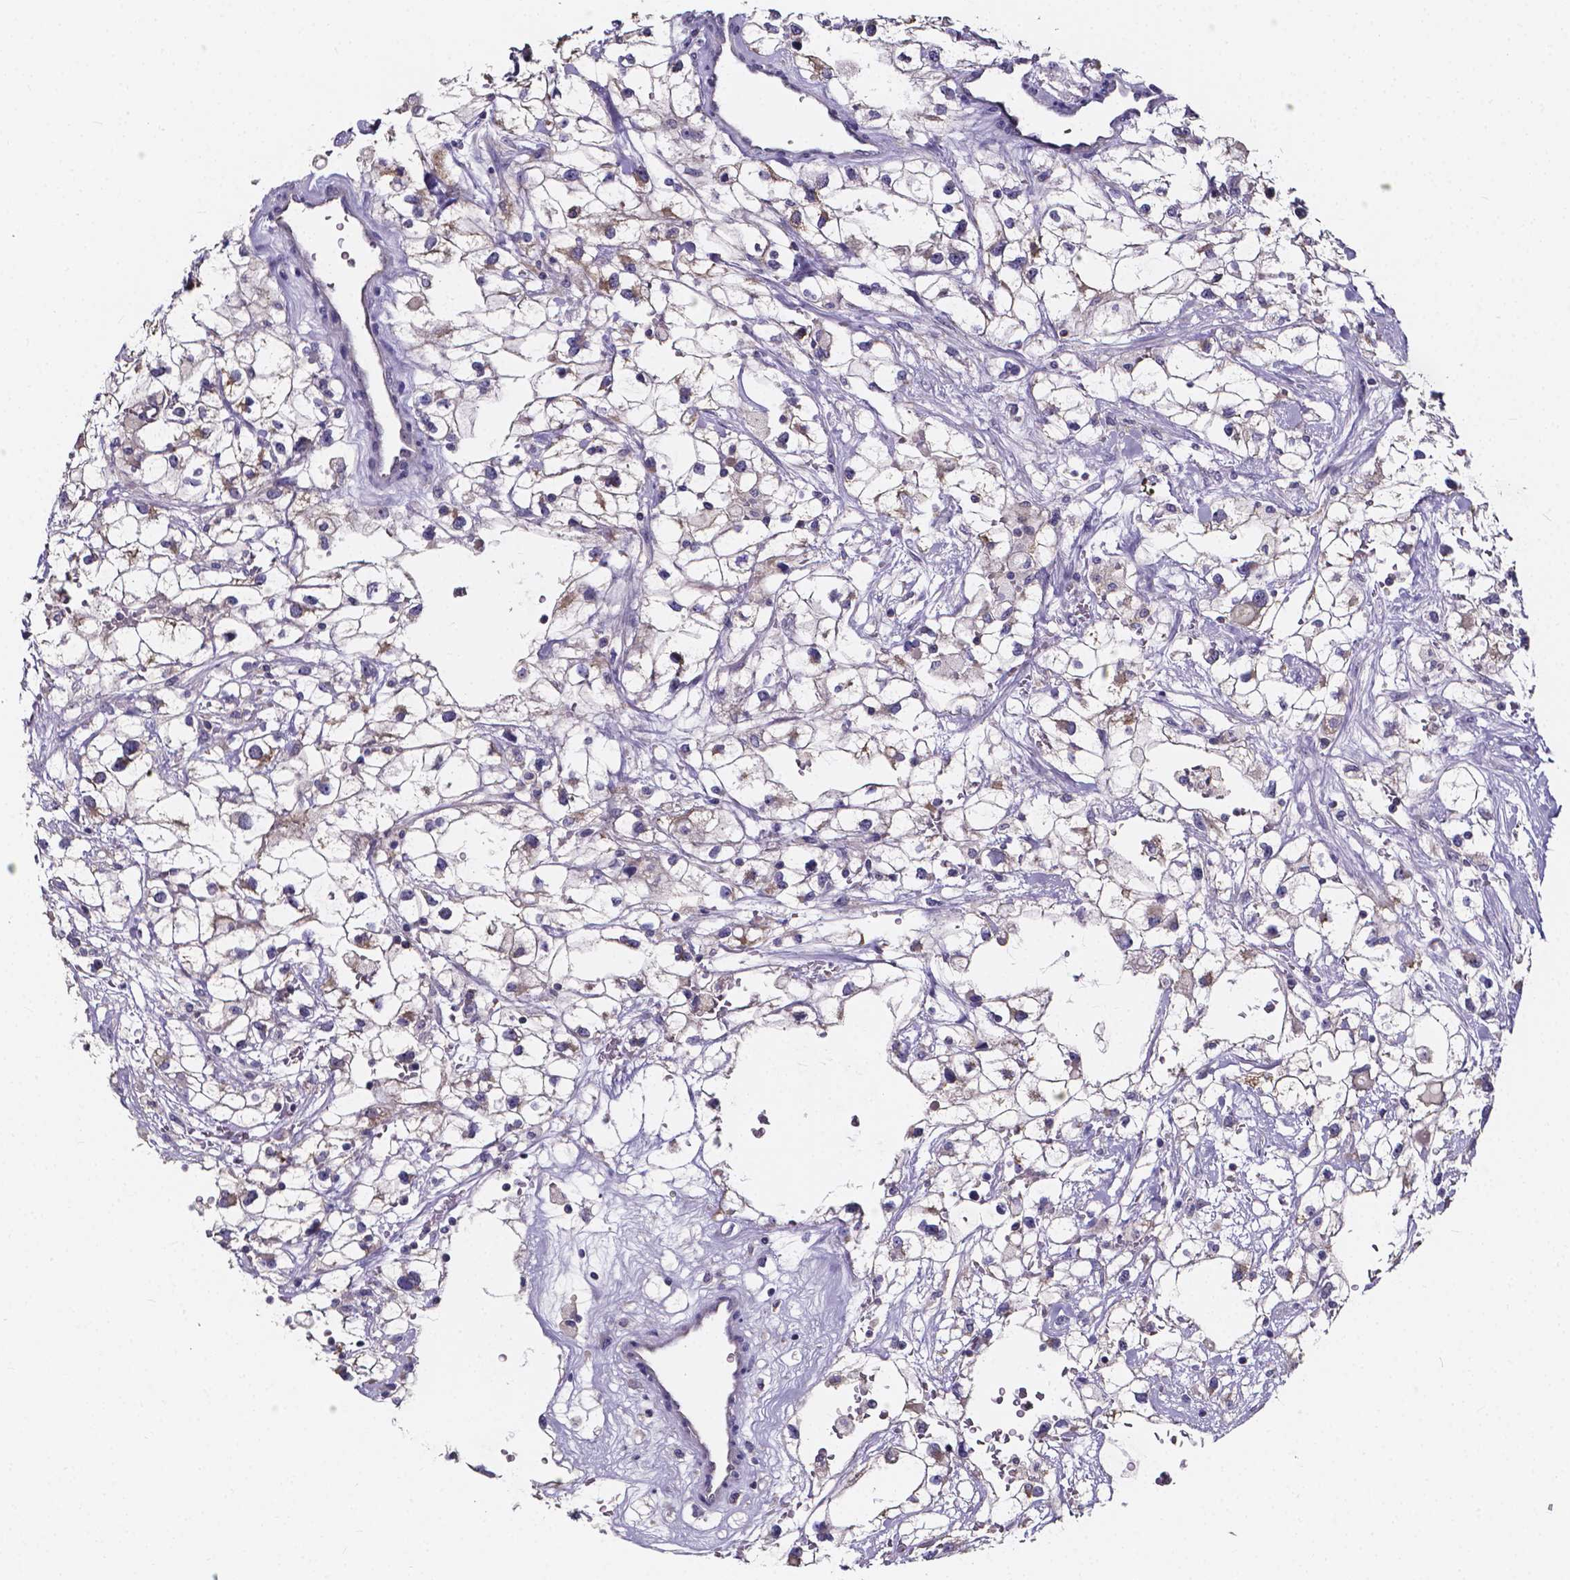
{"staining": {"intensity": "negative", "quantity": "none", "location": "none"}, "tissue": "renal cancer", "cell_type": "Tumor cells", "image_type": "cancer", "snomed": [{"axis": "morphology", "description": "Adenocarcinoma, NOS"}, {"axis": "topography", "description": "Kidney"}], "caption": "There is no significant expression in tumor cells of renal cancer (adenocarcinoma).", "gene": "SPOCD1", "patient": {"sex": "male", "age": 59}}